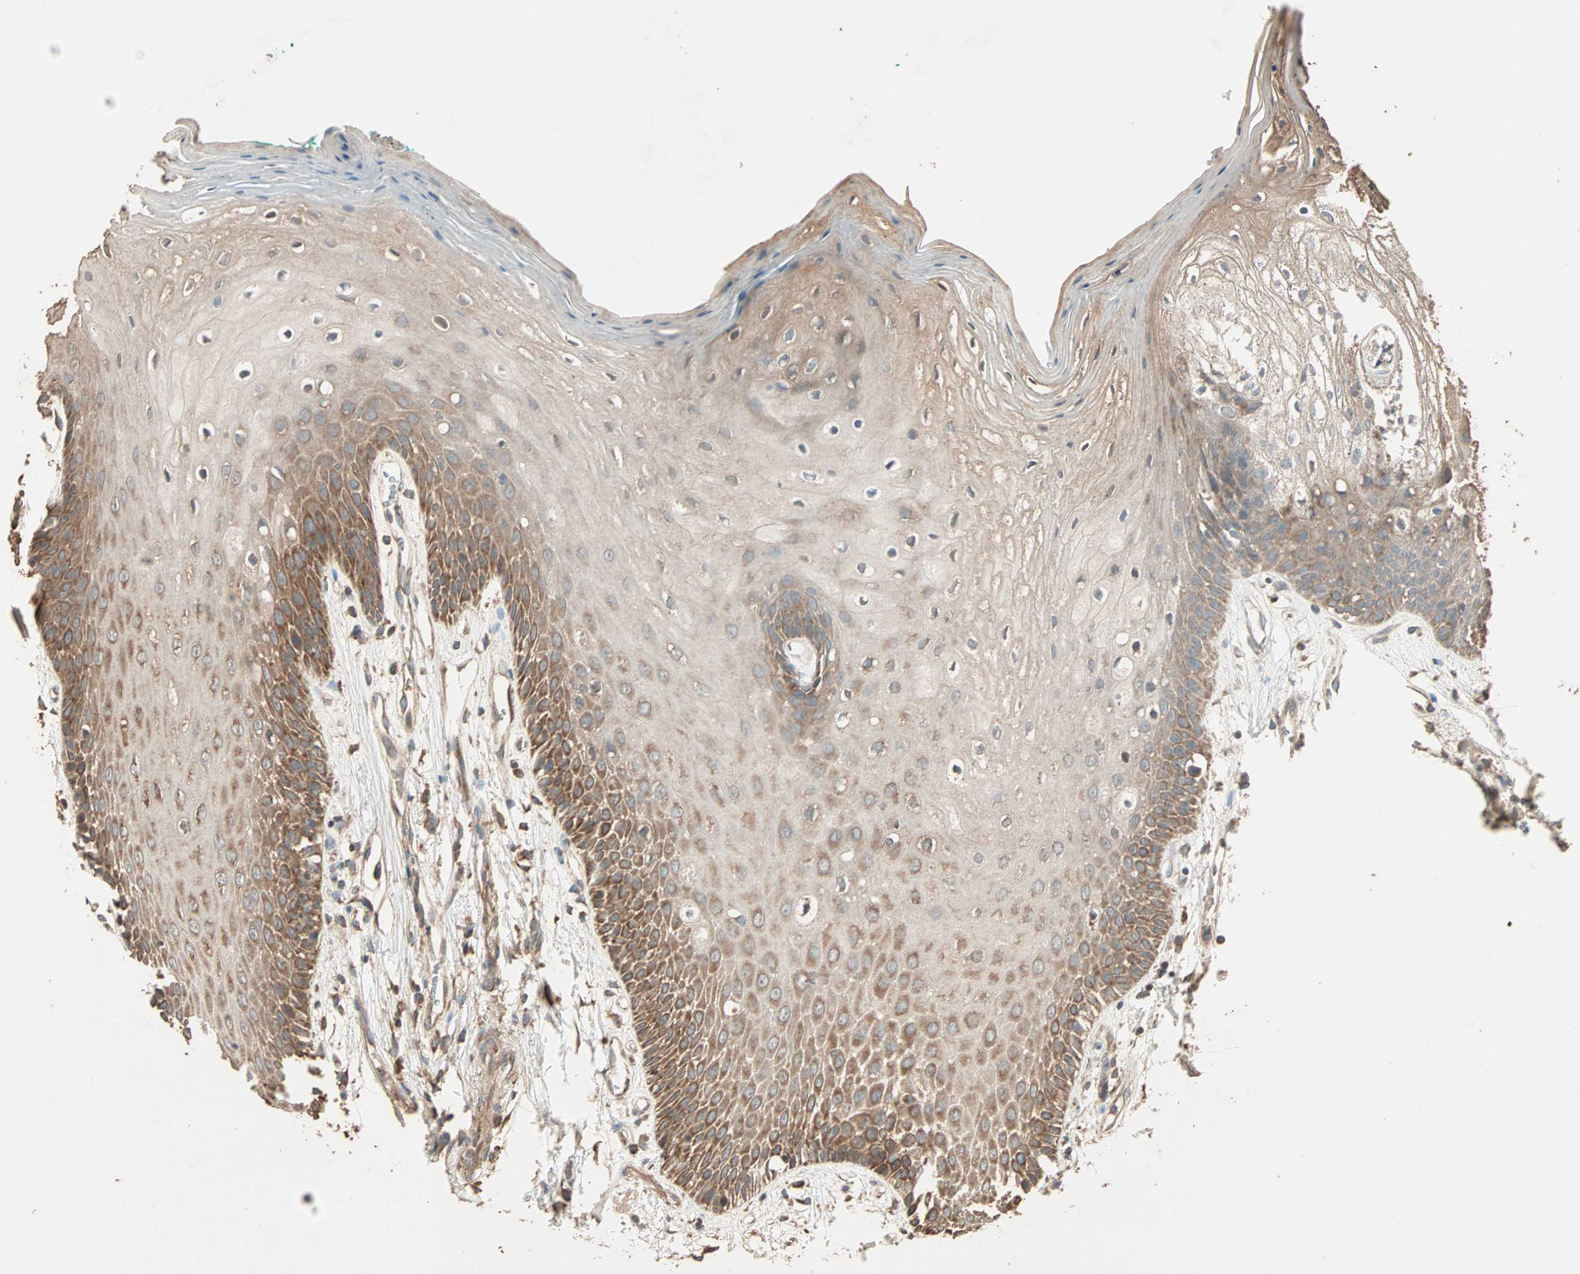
{"staining": {"intensity": "moderate", "quantity": ">75%", "location": "cytoplasmic/membranous"}, "tissue": "oral mucosa", "cell_type": "Squamous epithelial cells", "image_type": "normal", "snomed": [{"axis": "morphology", "description": "Normal tissue, NOS"}, {"axis": "morphology", "description": "Squamous cell carcinoma, NOS"}, {"axis": "topography", "description": "Skeletal muscle"}, {"axis": "topography", "description": "Oral tissue"}, {"axis": "topography", "description": "Head-Neck"}], "caption": "Approximately >75% of squamous epithelial cells in normal oral mucosa display moderate cytoplasmic/membranous protein staining as visualized by brown immunohistochemical staining.", "gene": "EIF4G2", "patient": {"sex": "female", "age": 84}}